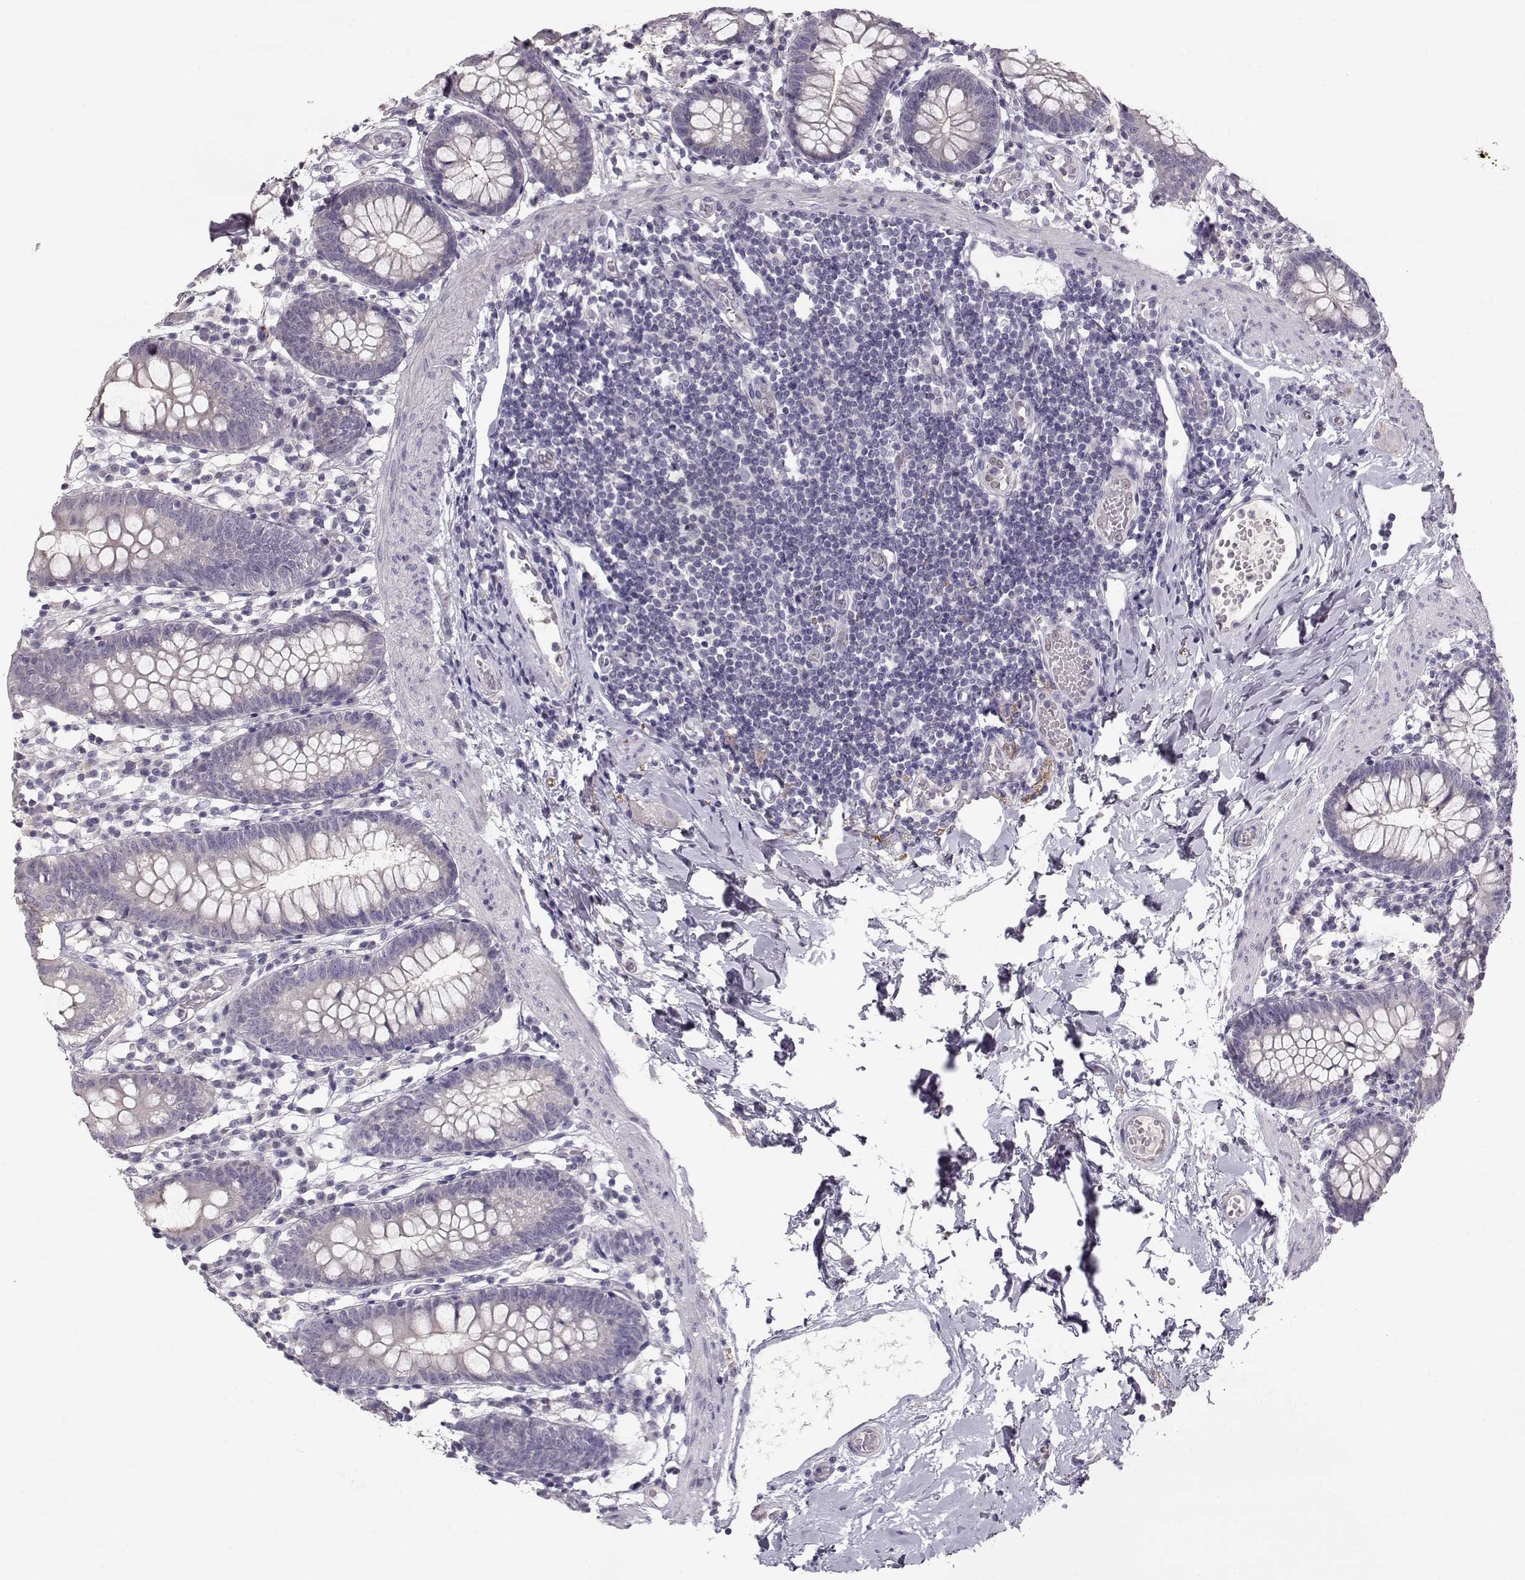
{"staining": {"intensity": "moderate", "quantity": "25%-75%", "location": "cytoplasmic/membranous"}, "tissue": "small intestine", "cell_type": "Glandular cells", "image_type": "normal", "snomed": [{"axis": "morphology", "description": "Normal tissue, NOS"}, {"axis": "topography", "description": "Small intestine"}], "caption": "Protein staining exhibits moderate cytoplasmic/membranous staining in about 25%-75% of glandular cells in unremarkable small intestine. The staining was performed using DAB, with brown indicating positive protein expression. Nuclei are stained blue with hematoxylin.", "gene": "GRK1", "patient": {"sex": "female", "age": 90}}